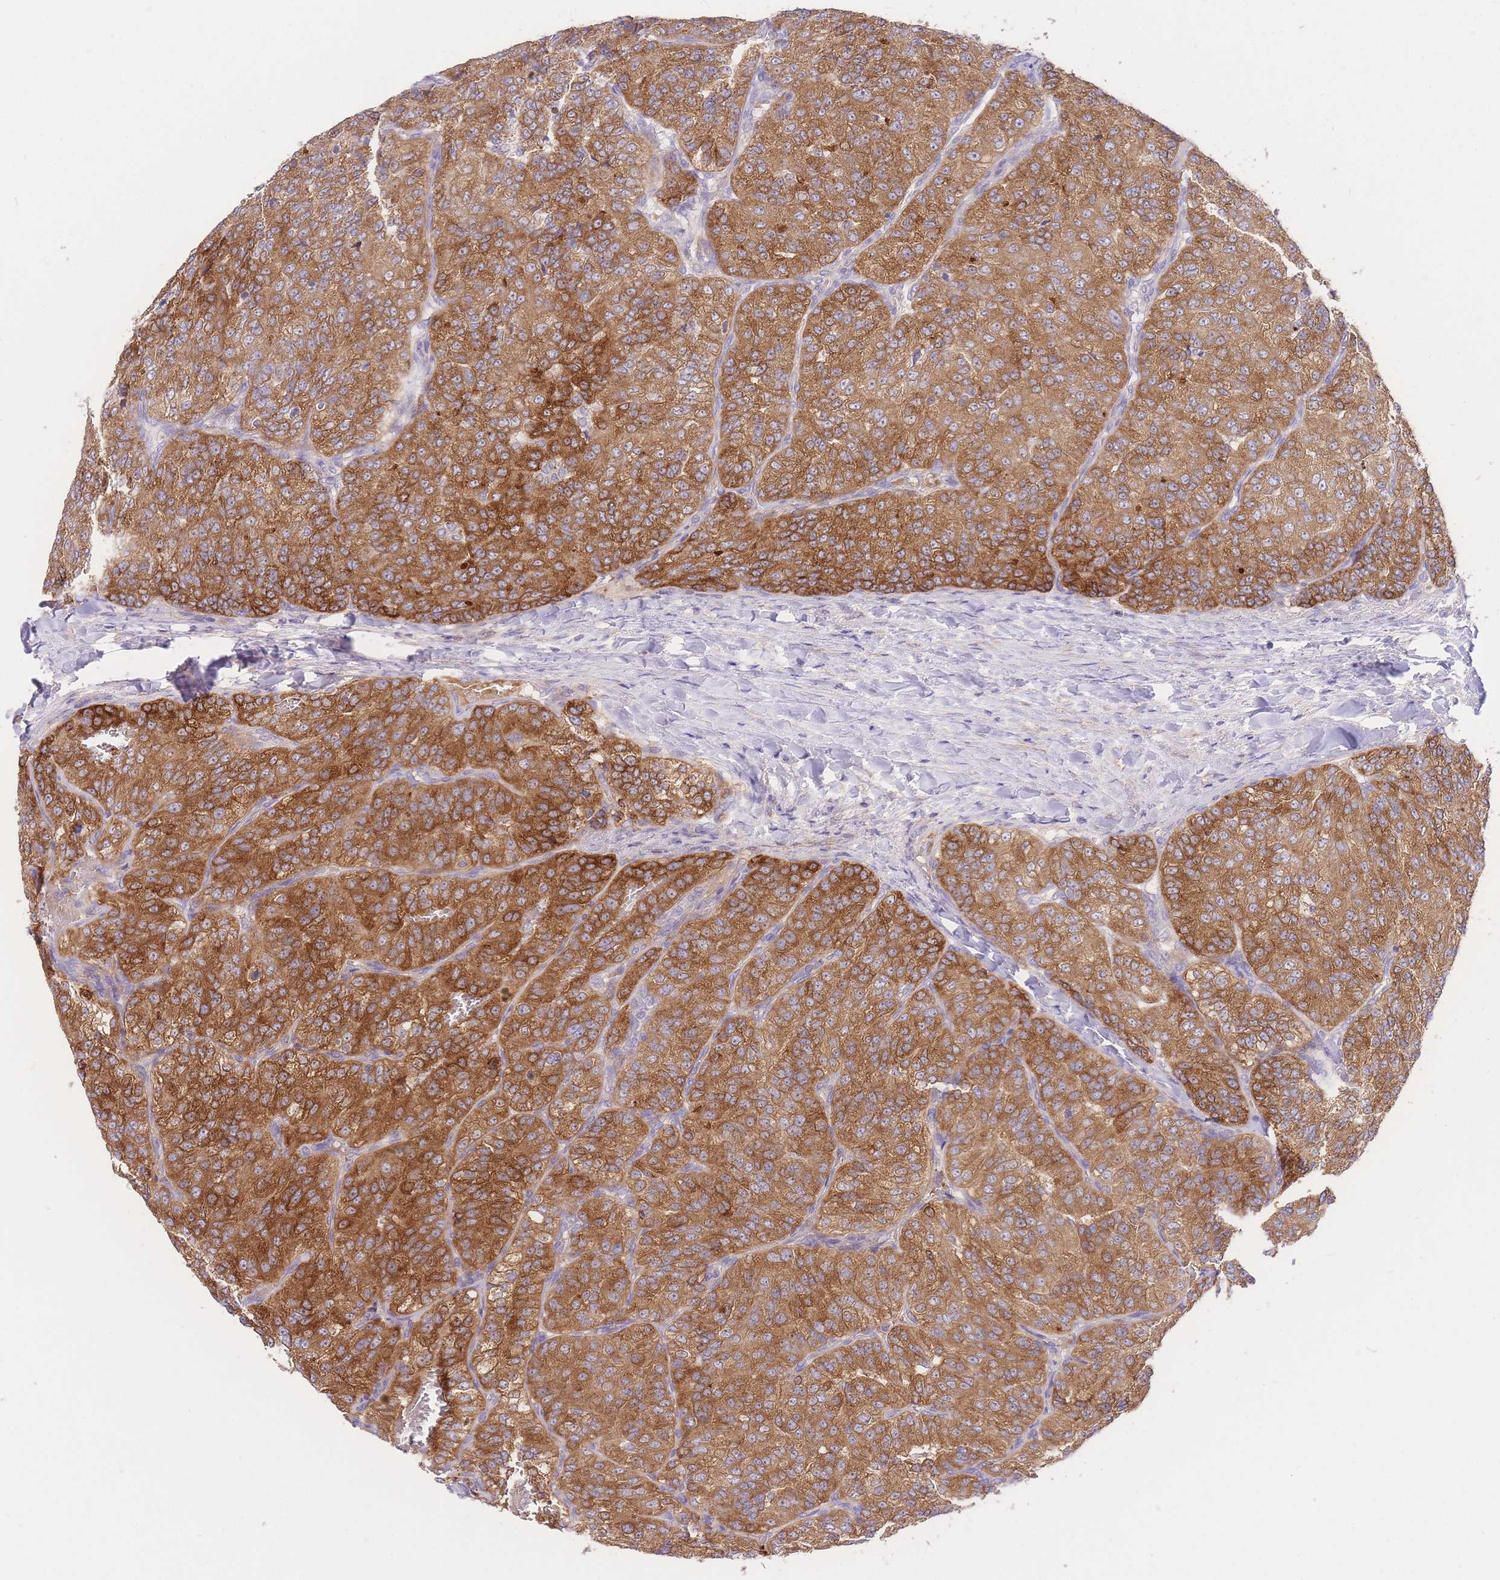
{"staining": {"intensity": "strong", "quantity": ">75%", "location": "cytoplasmic/membranous"}, "tissue": "renal cancer", "cell_type": "Tumor cells", "image_type": "cancer", "snomed": [{"axis": "morphology", "description": "Adenocarcinoma, NOS"}, {"axis": "topography", "description": "Kidney"}], "caption": "Human renal cancer stained with a protein marker shows strong staining in tumor cells.", "gene": "INSYN2B", "patient": {"sex": "female", "age": 63}}